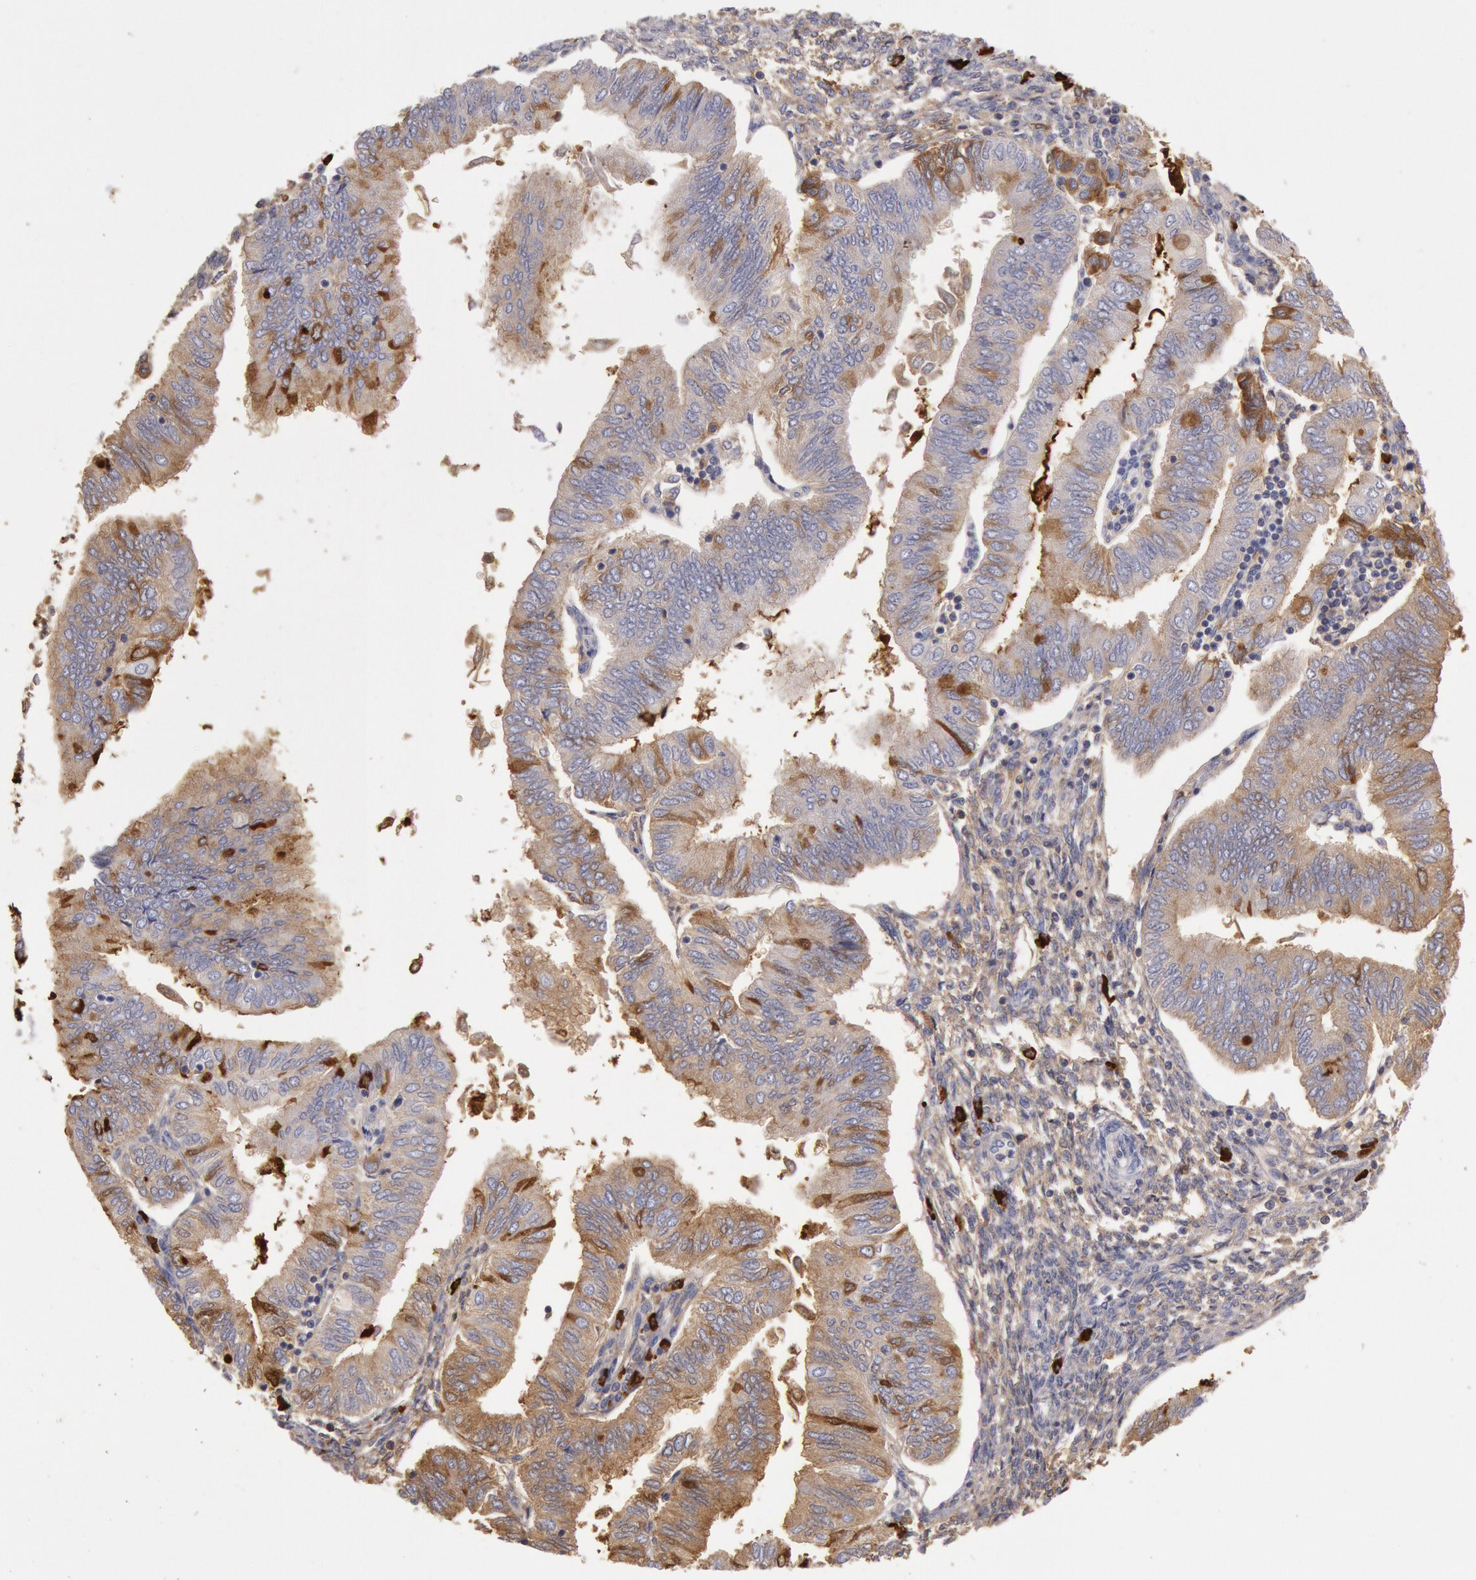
{"staining": {"intensity": "moderate", "quantity": "<25%", "location": "cytoplasmic/membranous"}, "tissue": "endometrial cancer", "cell_type": "Tumor cells", "image_type": "cancer", "snomed": [{"axis": "morphology", "description": "Adenocarcinoma, NOS"}, {"axis": "topography", "description": "Endometrium"}], "caption": "Moderate cytoplasmic/membranous protein positivity is seen in approximately <25% of tumor cells in endometrial cancer. (DAB = brown stain, brightfield microscopy at high magnification).", "gene": "IGHA1", "patient": {"sex": "female", "age": 51}}